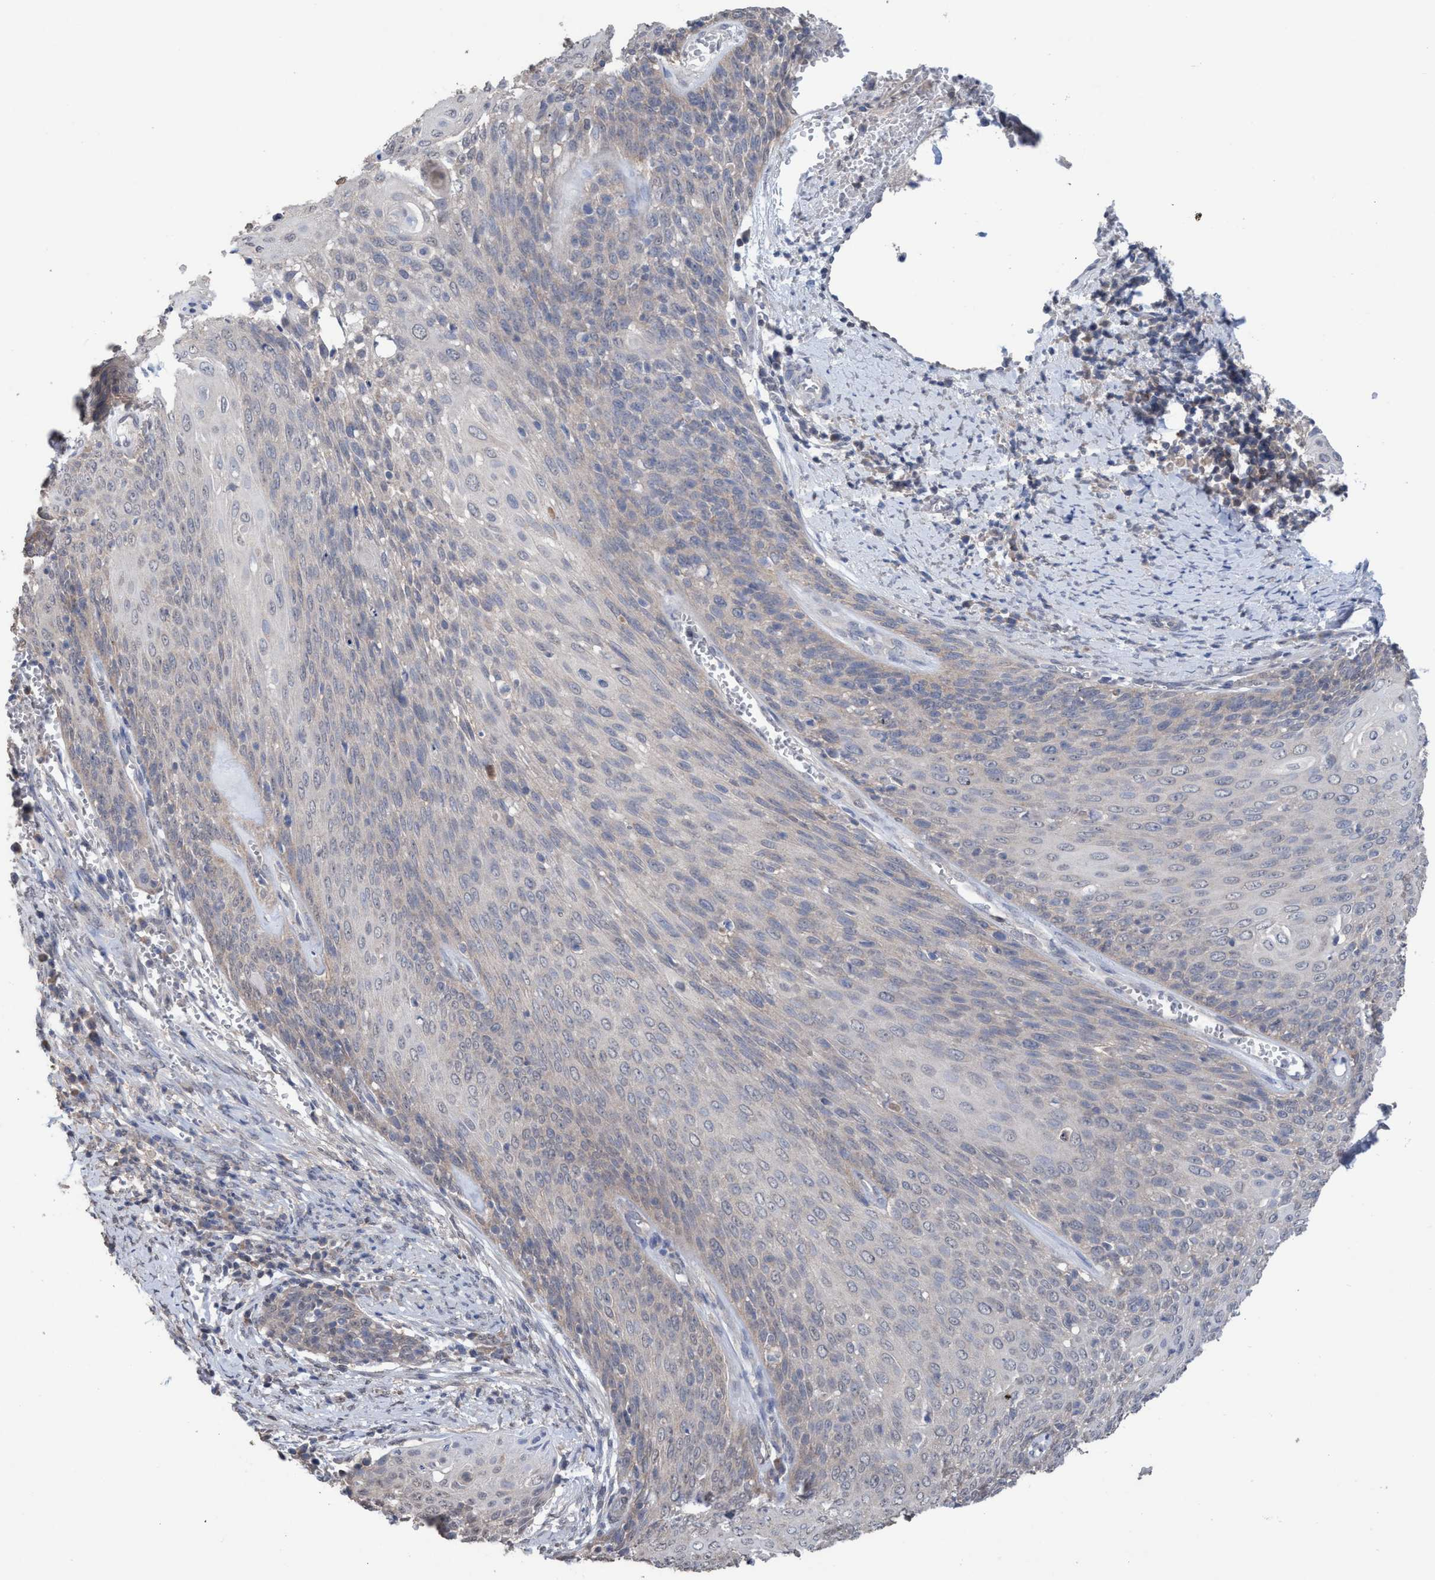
{"staining": {"intensity": "negative", "quantity": "none", "location": "none"}, "tissue": "cervical cancer", "cell_type": "Tumor cells", "image_type": "cancer", "snomed": [{"axis": "morphology", "description": "Squamous cell carcinoma, NOS"}, {"axis": "topography", "description": "Cervix"}], "caption": "Immunohistochemistry (IHC) photomicrograph of neoplastic tissue: cervical cancer (squamous cell carcinoma) stained with DAB exhibits no significant protein staining in tumor cells. (DAB (3,3'-diaminobenzidine) immunohistochemistry, high magnification).", "gene": "GLOD4", "patient": {"sex": "female", "age": 39}}